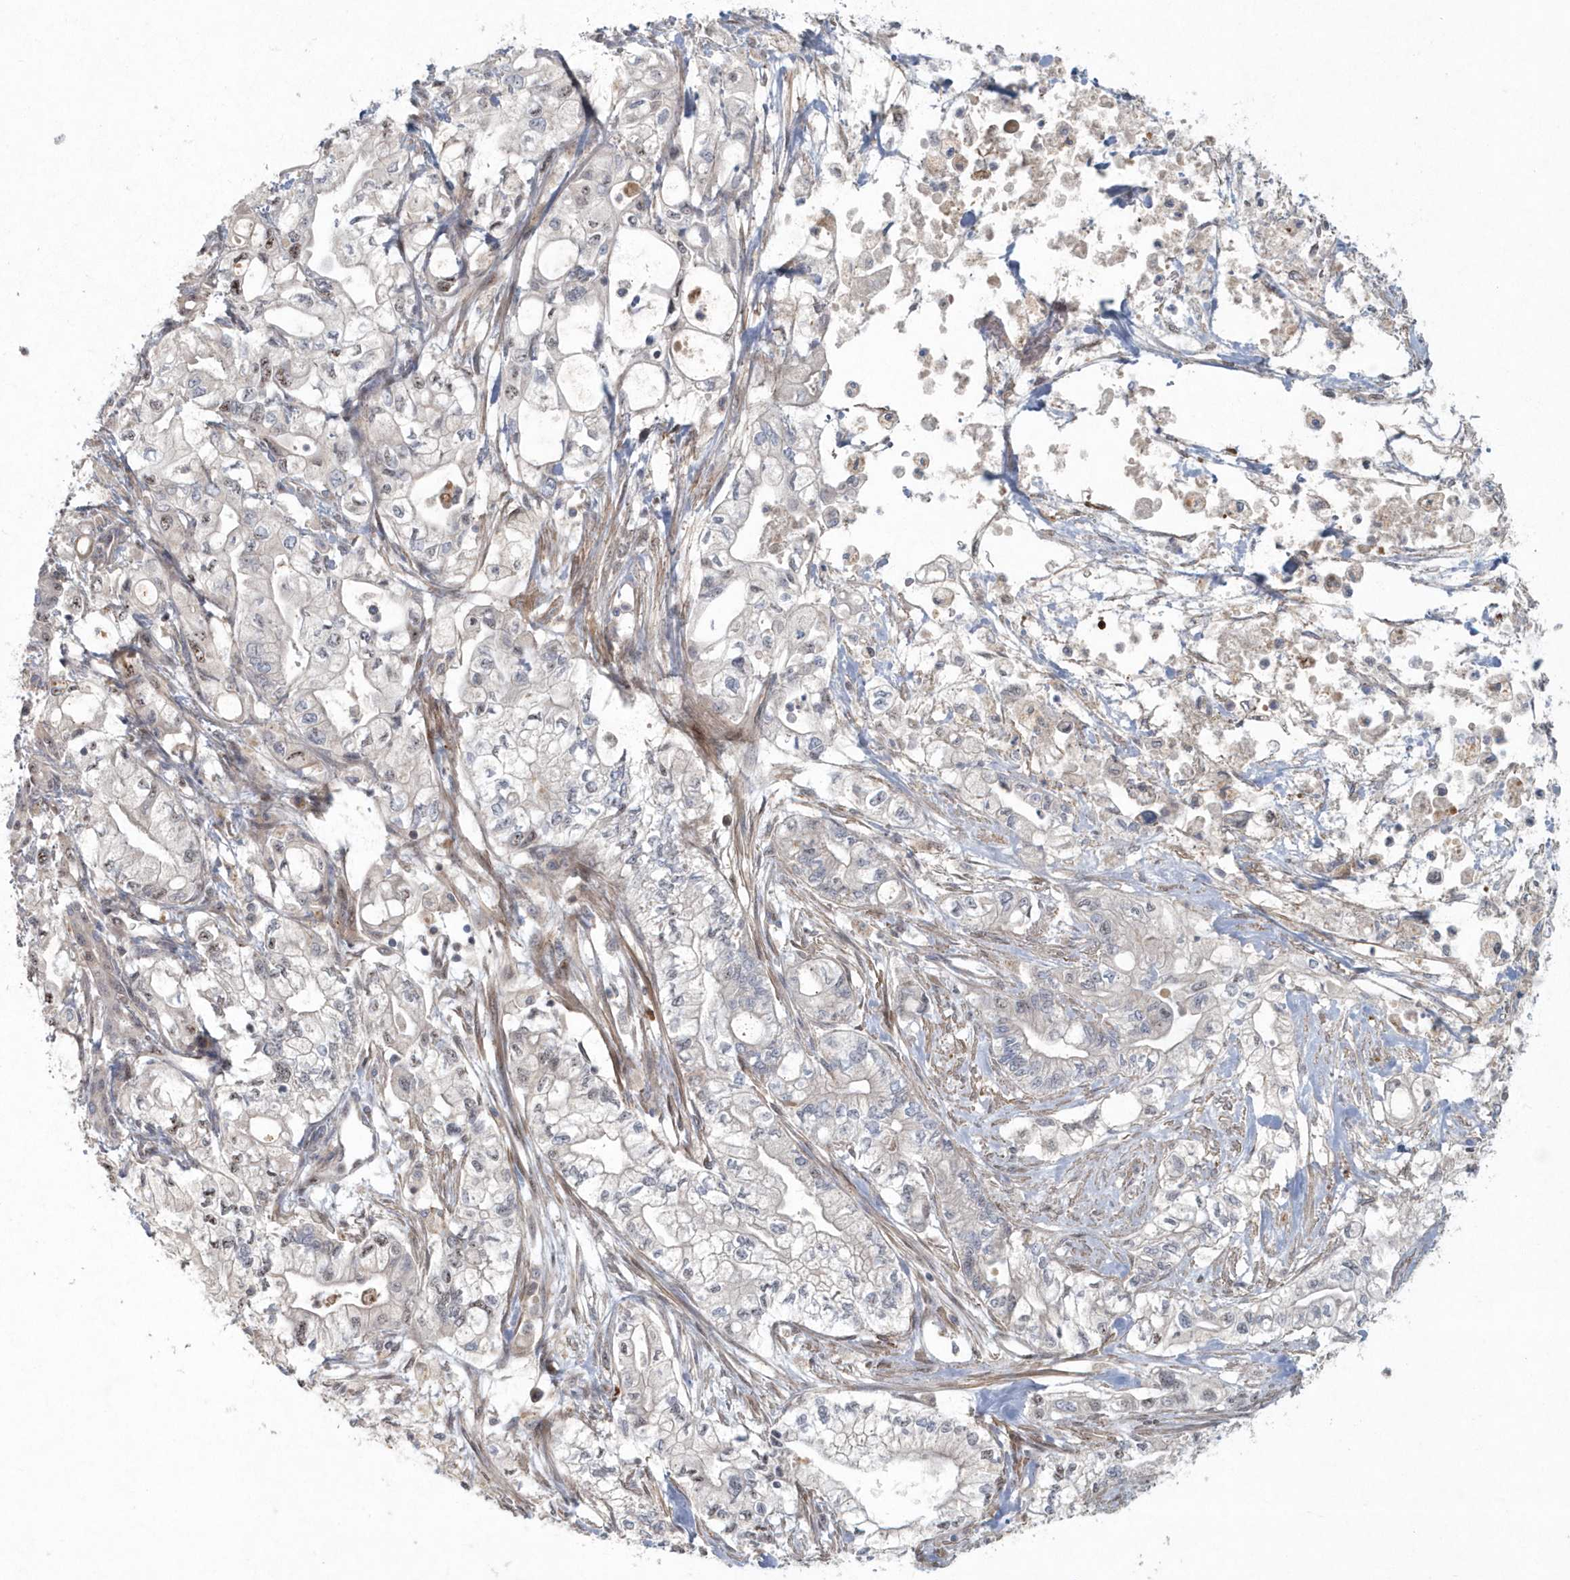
{"staining": {"intensity": "weak", "quantity": "<25%", "location": "nuclear"}, "tissue": "pancreatic cancer", "cell_type": "Tumor cells", "image_type": "cancer", "snomed": [{"axis": "morphology", "description": "Adenocarcinoma, NOS"}, {"axis": "topography", "description": "Pancreas"}], "caption": "Tumor cells are negative for brown protein staining in adenocarcinoma (pancreatic).", "gene": "ARHGEF38", "patient": {"sex": "male", "age": 79}}